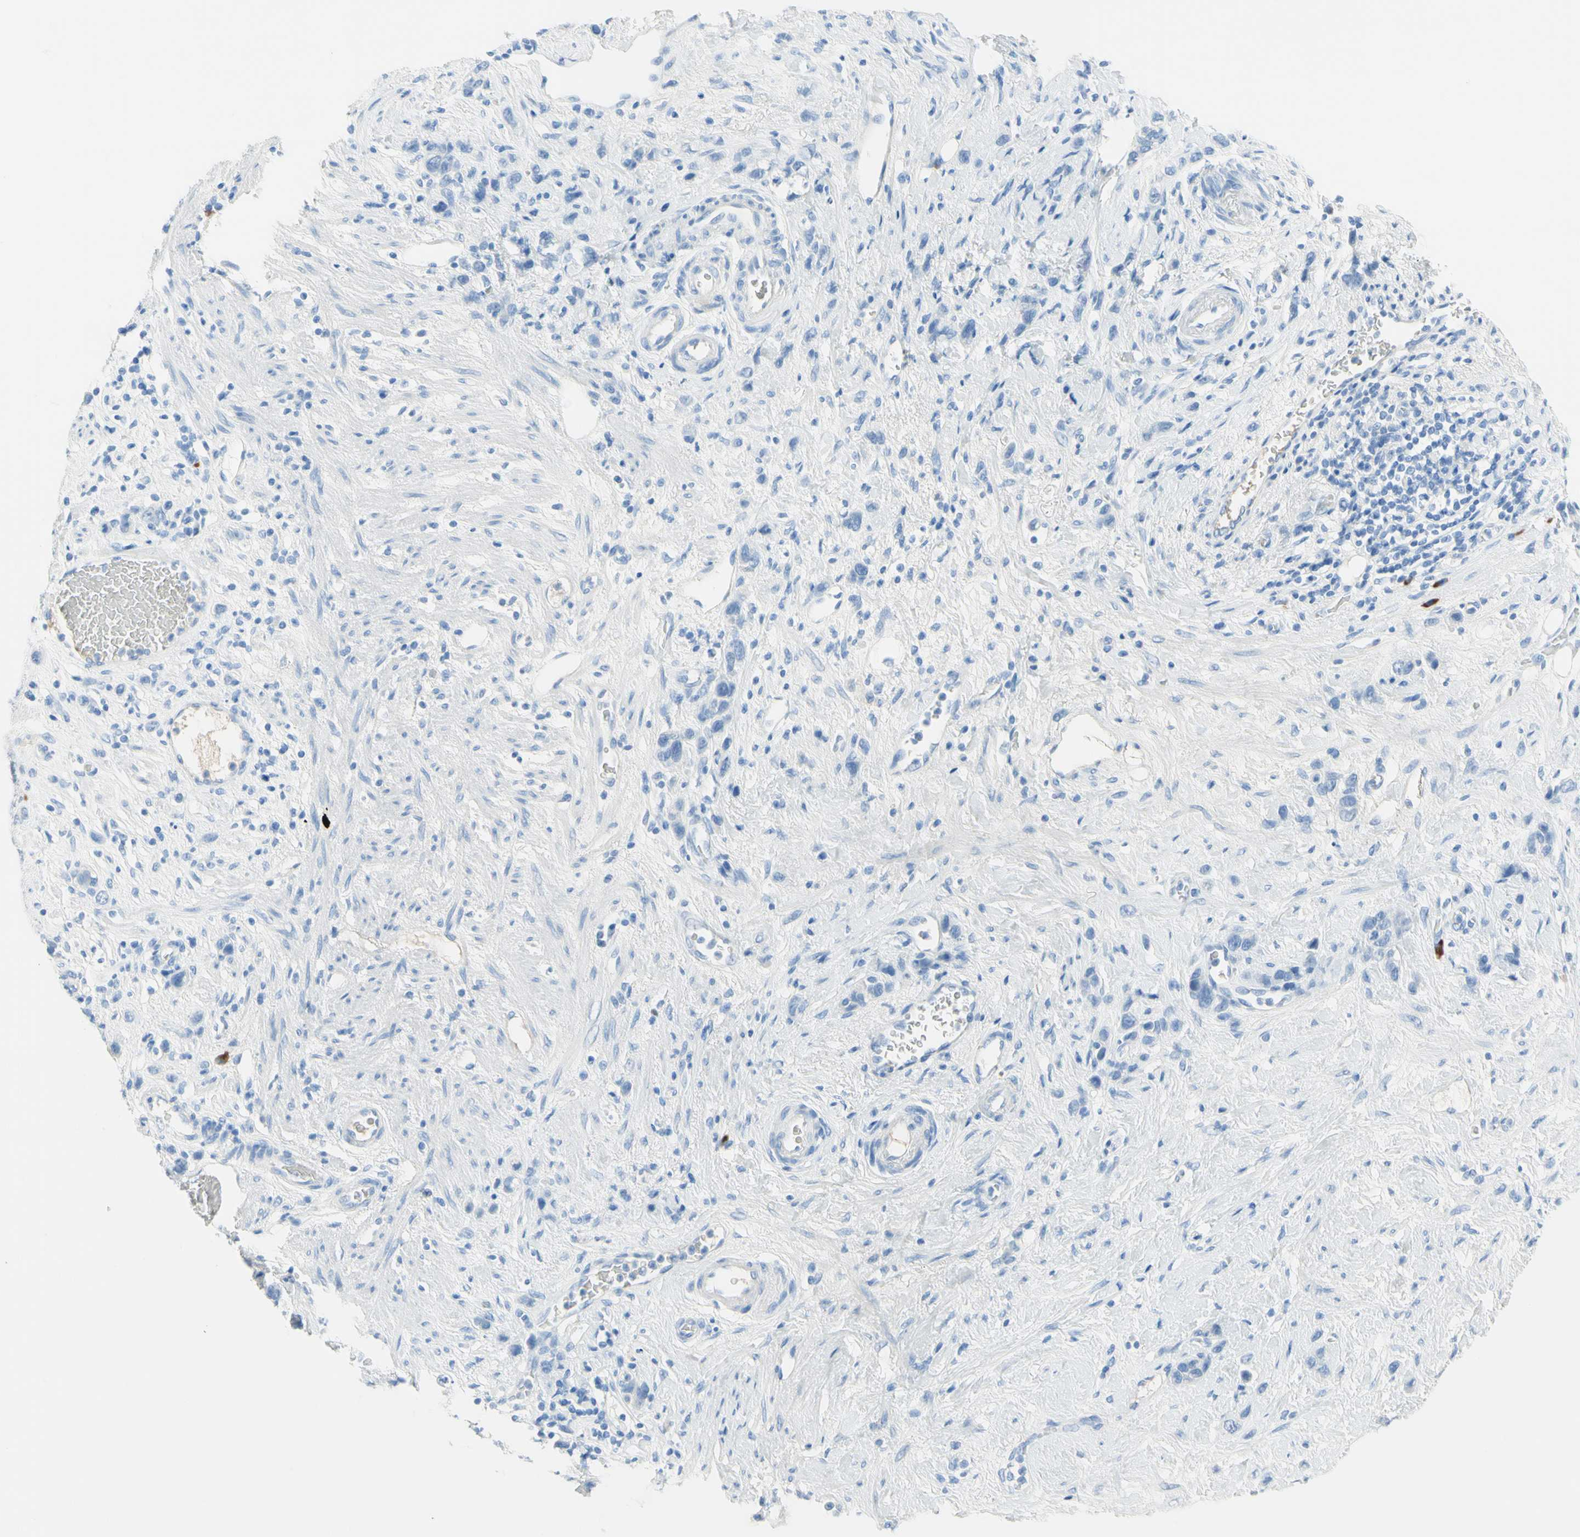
{"staining": {"intensity": "negative", "quantity": "none", "location": "none"}, "tissue": "stomach cancer", "cell_type": "Tumor cells", "image_type": "cancer", "snomed": [{"axis": "morphology", "description": "Adenocarcinoma, NOS"}, {"axis": "morphology", "description": "Adenocarcinoma, High grade"}, {"axis": "topography", "description": "Stomach, upper"}, {"axis": "topography", "description": "Stomach, lower"}], "caption": "A micrograph of stomach cancer (adenocarcinoma) stained for a protein exhibits no brown staining in tumor cells. (DAB immunohistochemistry (IHC) with hematoxylin counter stain).", "gene": "IL6ST", "patient": {"sex": "female", "age": 65}}